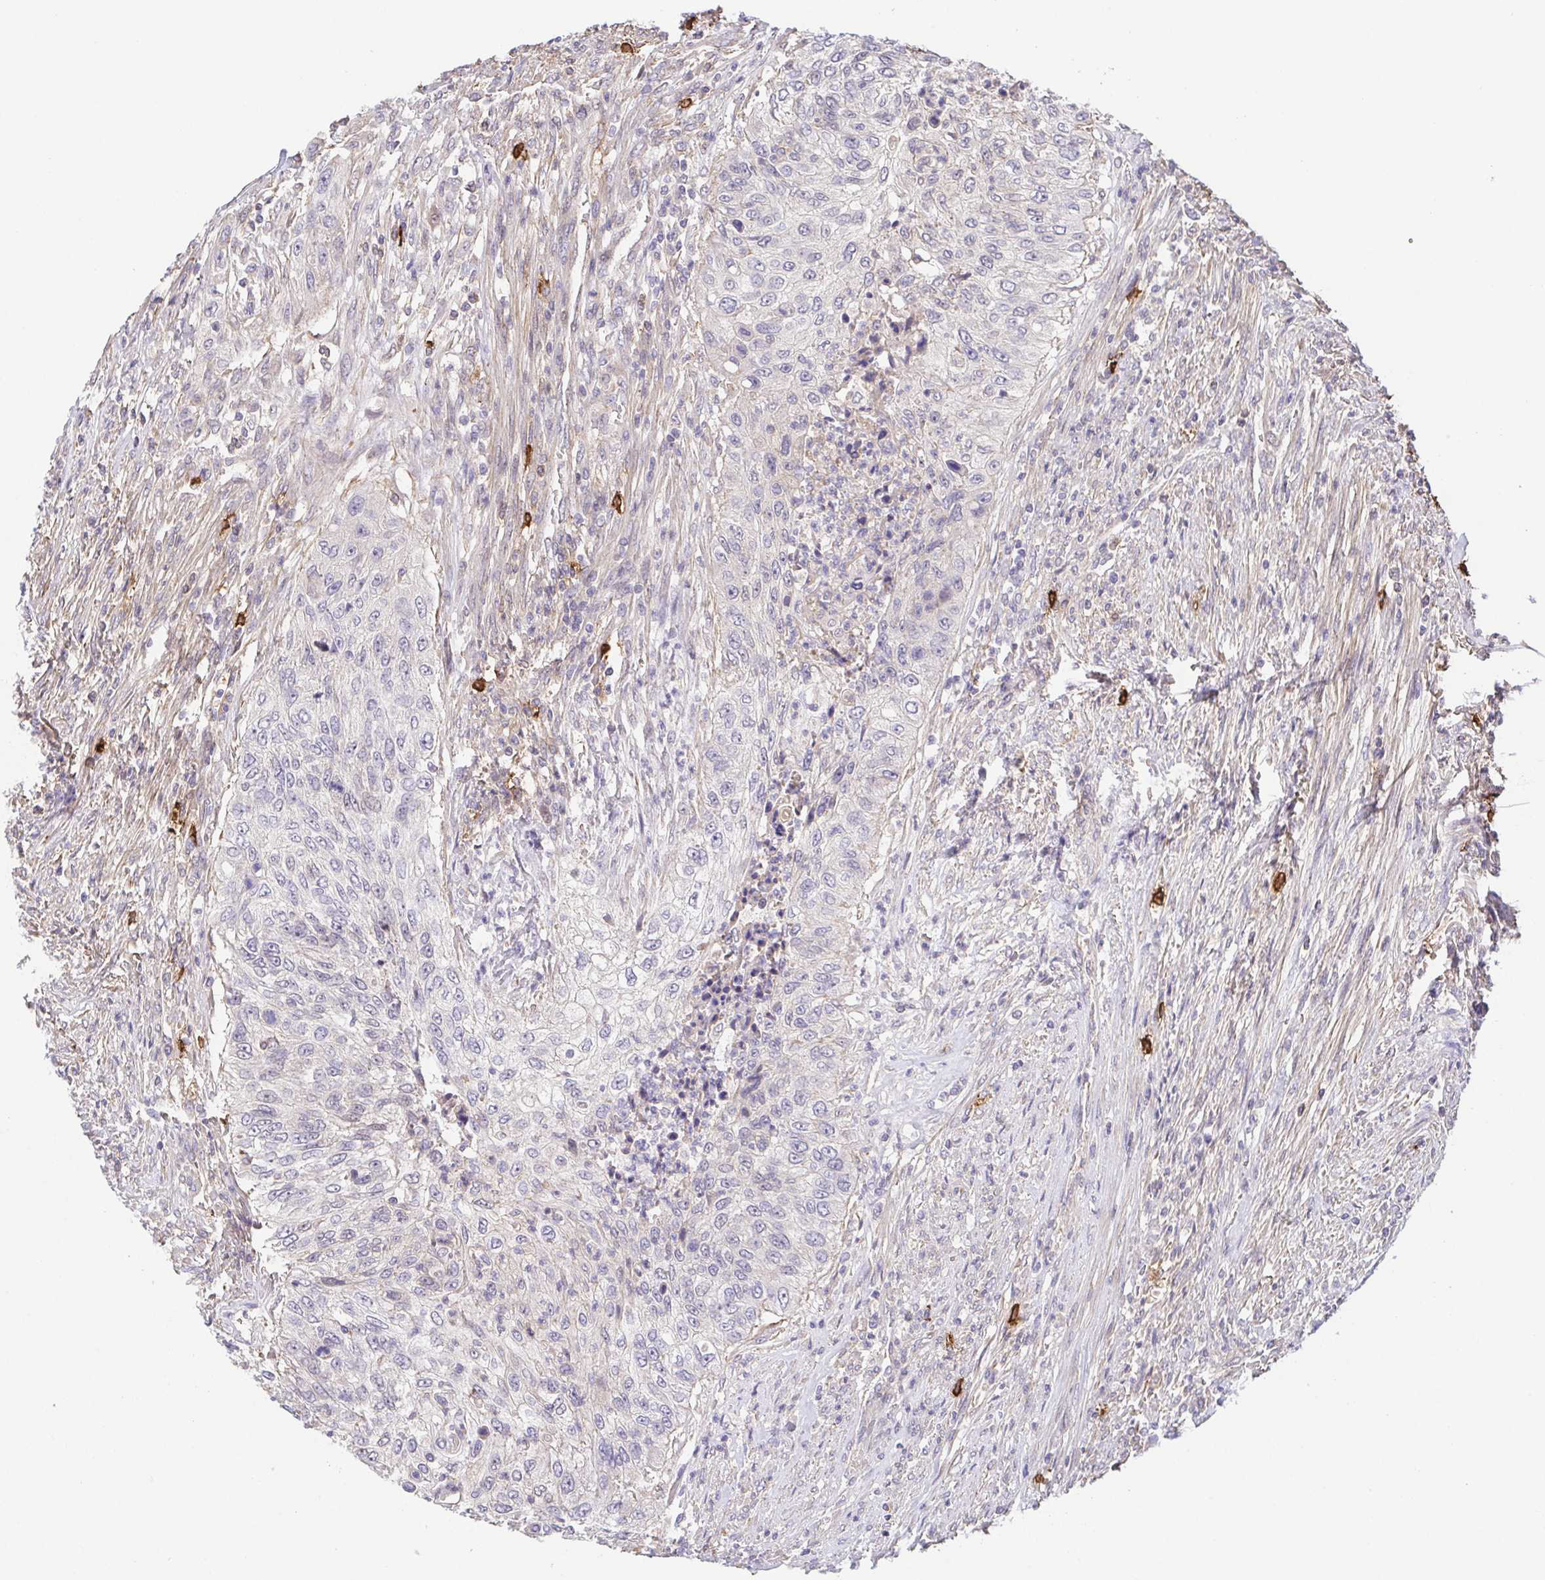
{"staining": {"intensity": "negative", "quantity": "none", "location": "none"}, "tissue": "urothelial cancer", "cell_type": "Tumor cells", "image_type": "cancer", "snomed": [{"axis": "morphology", "description": "Urothelial carcinoma, High grade"}, {"axis": "topography", "description": "Urinary bladder"}], "caption": "There is no significant expression in tumor cells of urothelial cancer. (Stains: DAB (3,3'-diaminobenzidine) immunohistochemistry (IHC) with hematoxylin counter stain, Microscopy: brightfield microscopy at high magnification).", "gene": "PREPL", "patient": {"sex": "female", "age": 60}}